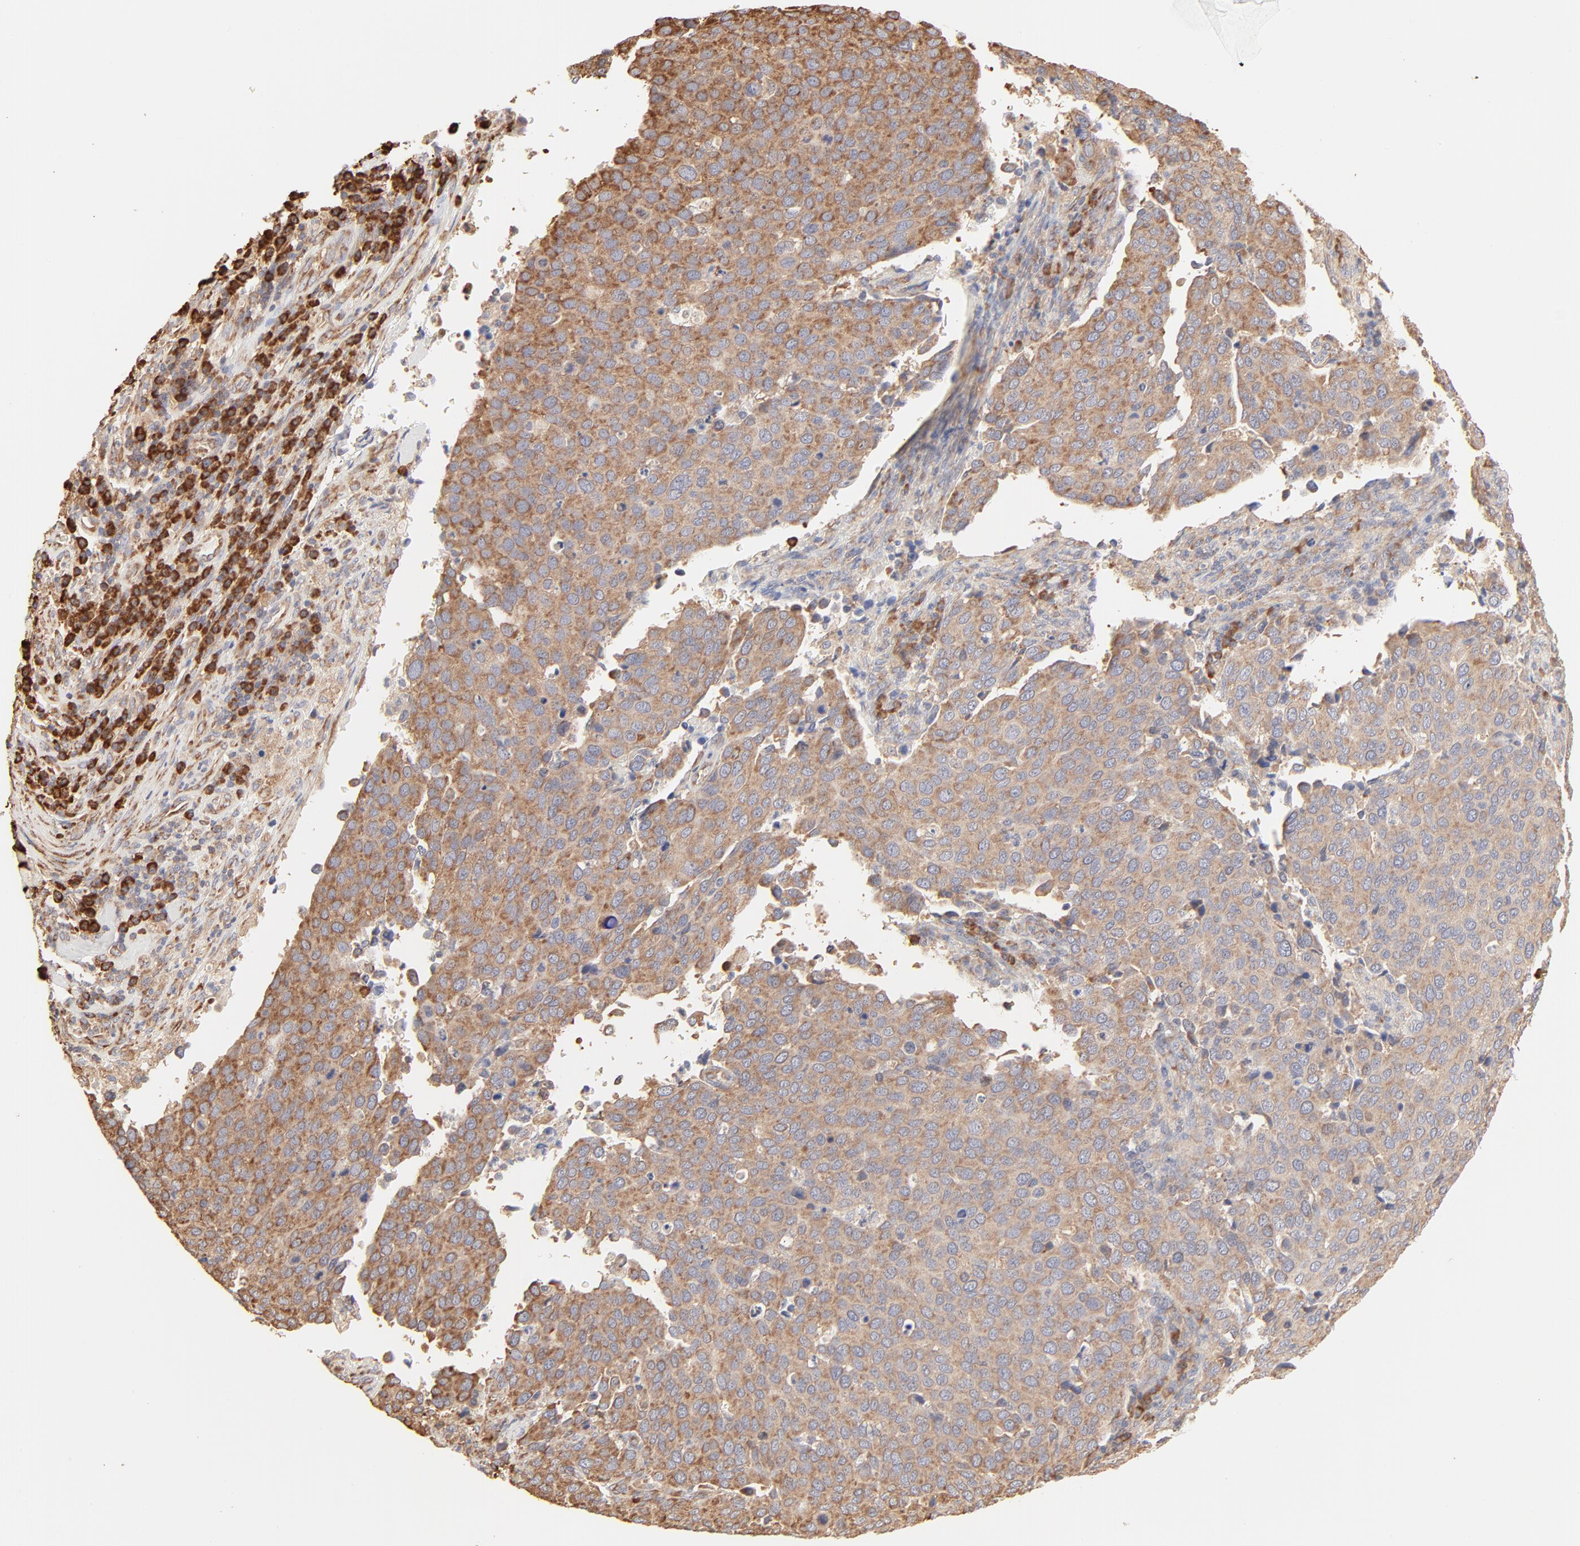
{"staining": {"intensity": "moderate", "quantity": ">75%", "location": "cytoplasmic/membranous"}, "tissue": "cervical cancer", "cell_type": "Tumor cells", "image_type": "cancer", "snomed": [{"axis": "morphology", "description": "Squamous cell carcinoma, NOS"}, {"axis": "topography", "description": "Cervix"}], "caption": "A histopathology image of human squamous cell carcinoma (cervical) stained for a protein reveals moderate cytoplasmic/membranous brown staining in tumor cells.", "gene": "RPS20", "patient": {"sex": "female", "age": 54}}